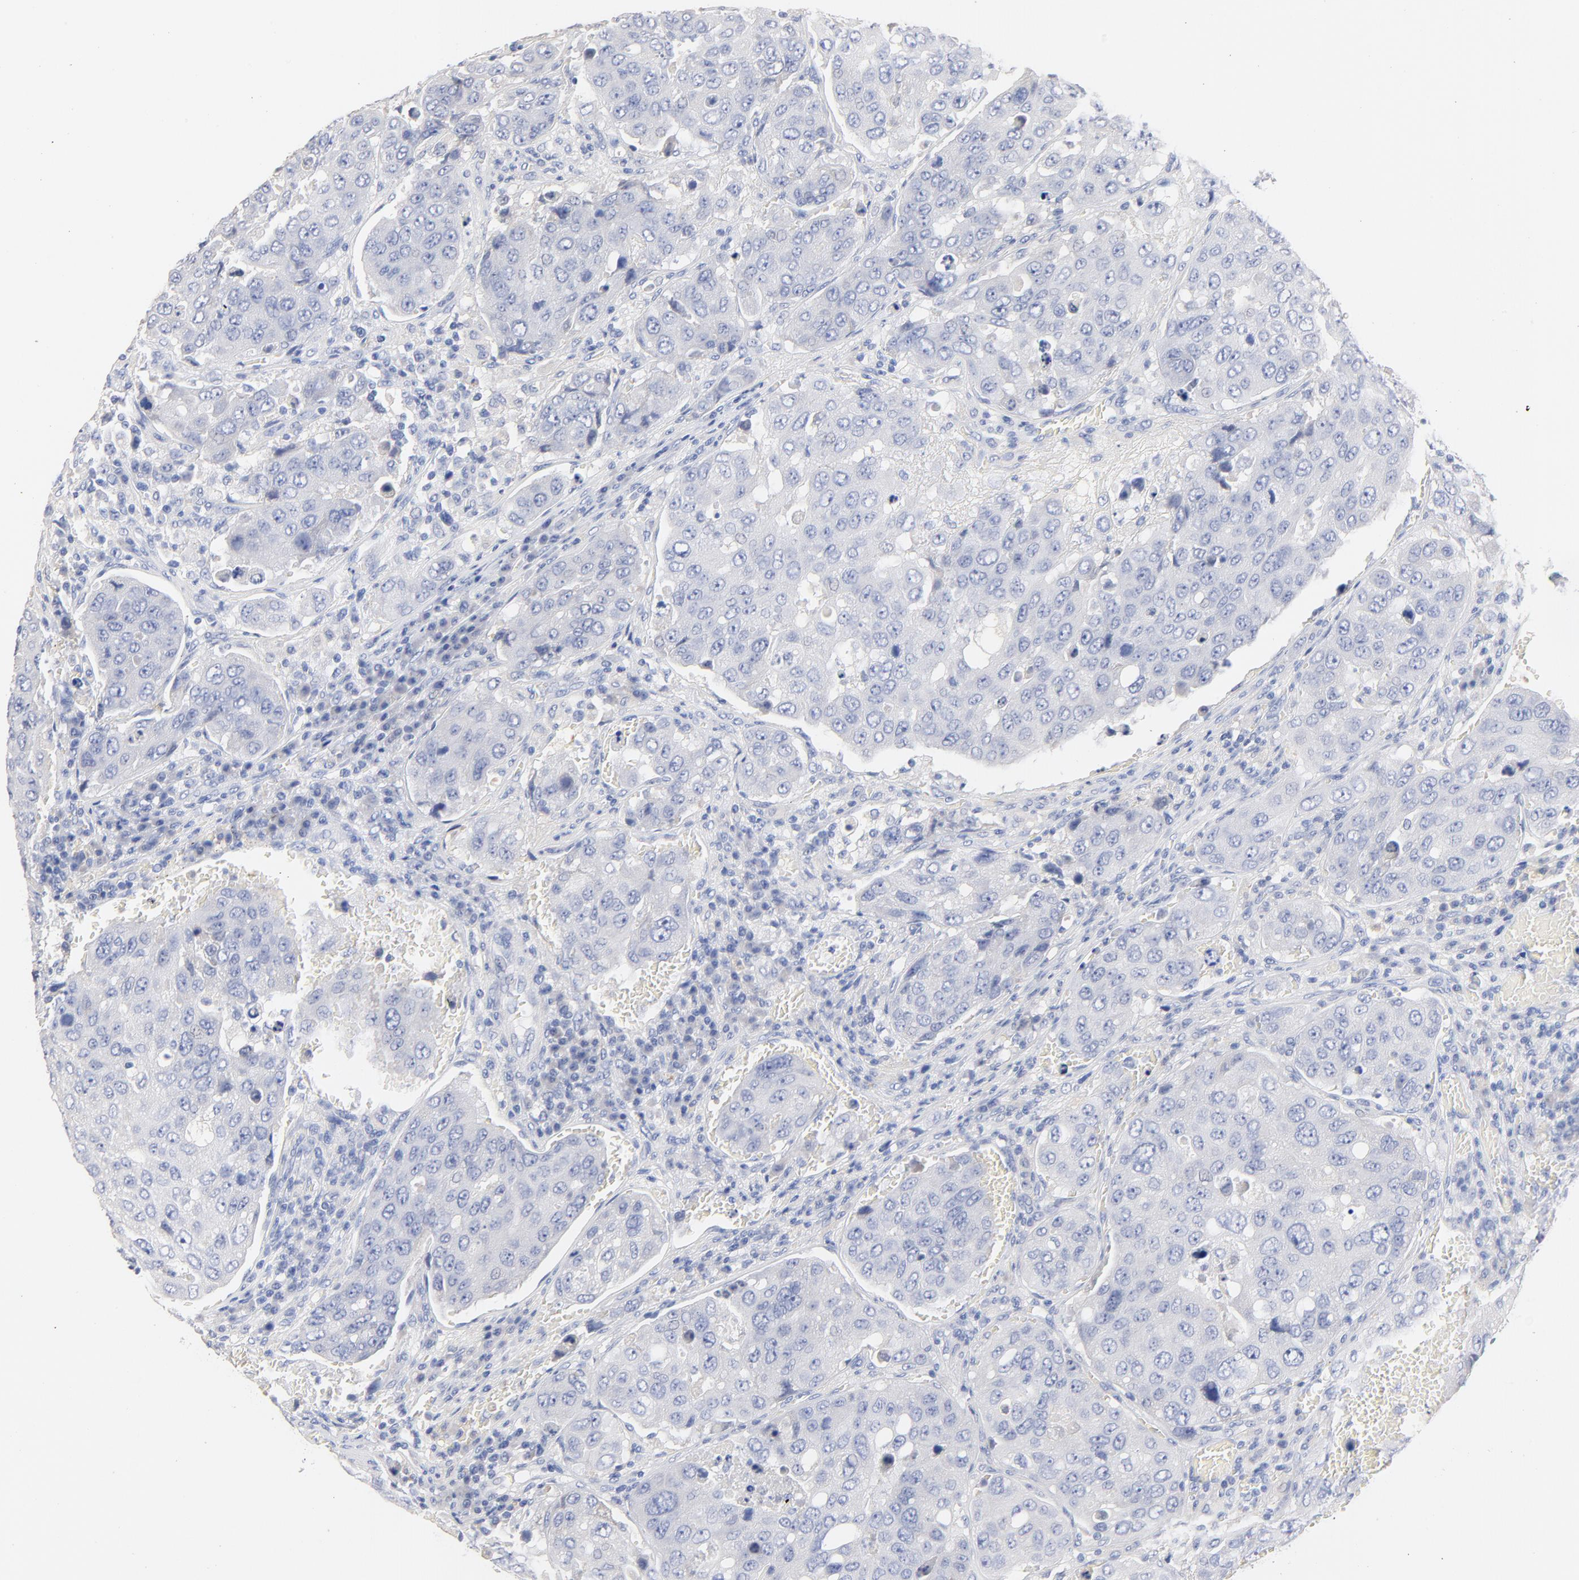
{"staining": {"intensity": "negative", "quantity": "none", "location": "none"}, "tissue": "urothelial cancer", "cell_type": "Tumor cells", "image_type": "cancer", "snomed": [{"axis": "morphology", "description": "Urothelial carcinoma, High grade"}, {"axis": "topography", "description": "Lymph node"}, {"axis": "topography", "description": "Urinary bladder"}], "caption": "This is an IHC photomicrograph of human urothelial carcinoma (high-grade). There is no staining in tumor cells.", "gene": "CPS1", "patient": {"sex": "male", "age": 51}}